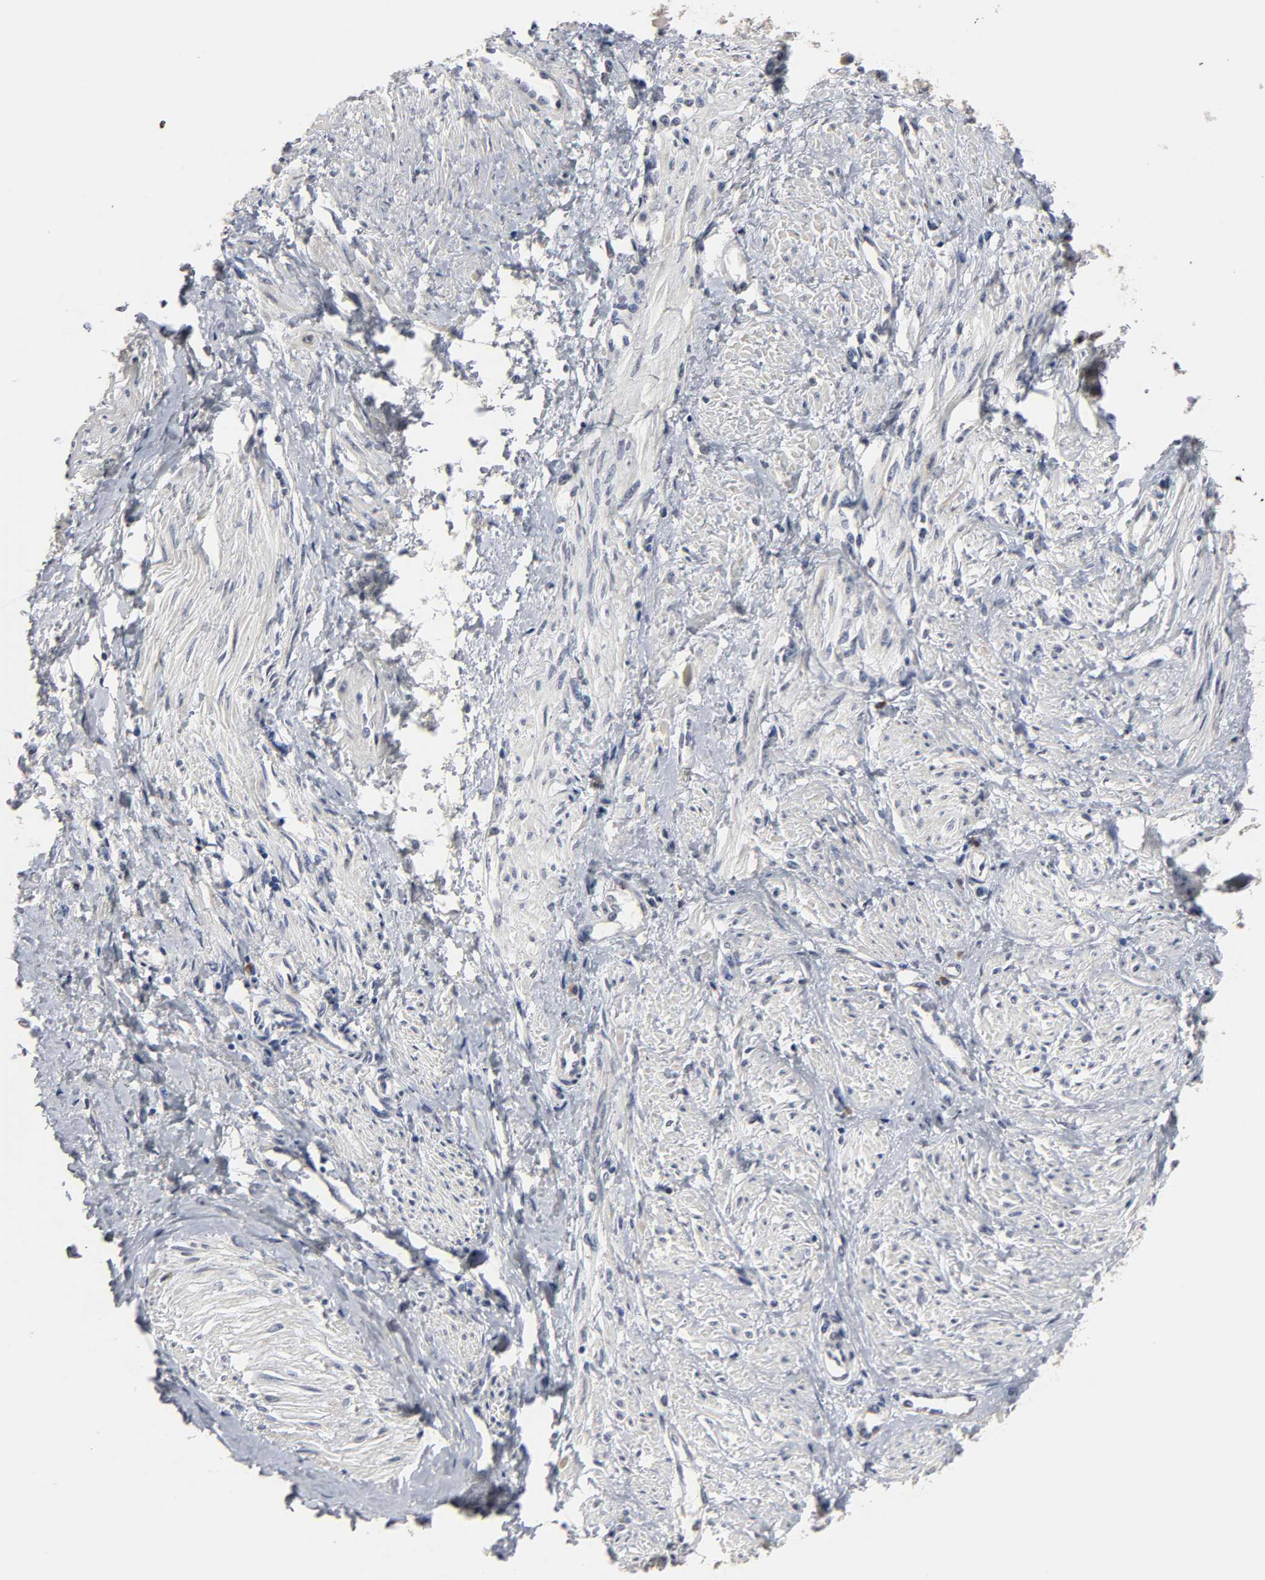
{"staining": {"intensity": "negative", "quantity": "none", "location": "none"}, "tissue": "smooth muscle", "cell_type": "Smooth muscle cells", "image_type": "normal", "snomed": [{"axis": "morphology", "description": "Normal tissue, NOS"}, {"axis": "topography", "description": "Smooth muscle"}, {"axis": "topography", "description": "Uterus"}], "caption": "This is a photomicrograph of immunohistochemistry staining of benign smooth muscle, which shows no expression in smooth muscle cells. The staining was performed using DAB to visualize the protein expression in brown, while the nuclei were stained in blue with hematoxylin (Magnification: 20x).", "gene": "HNF4A", "patient": {"sex": "female", "age": 39}}